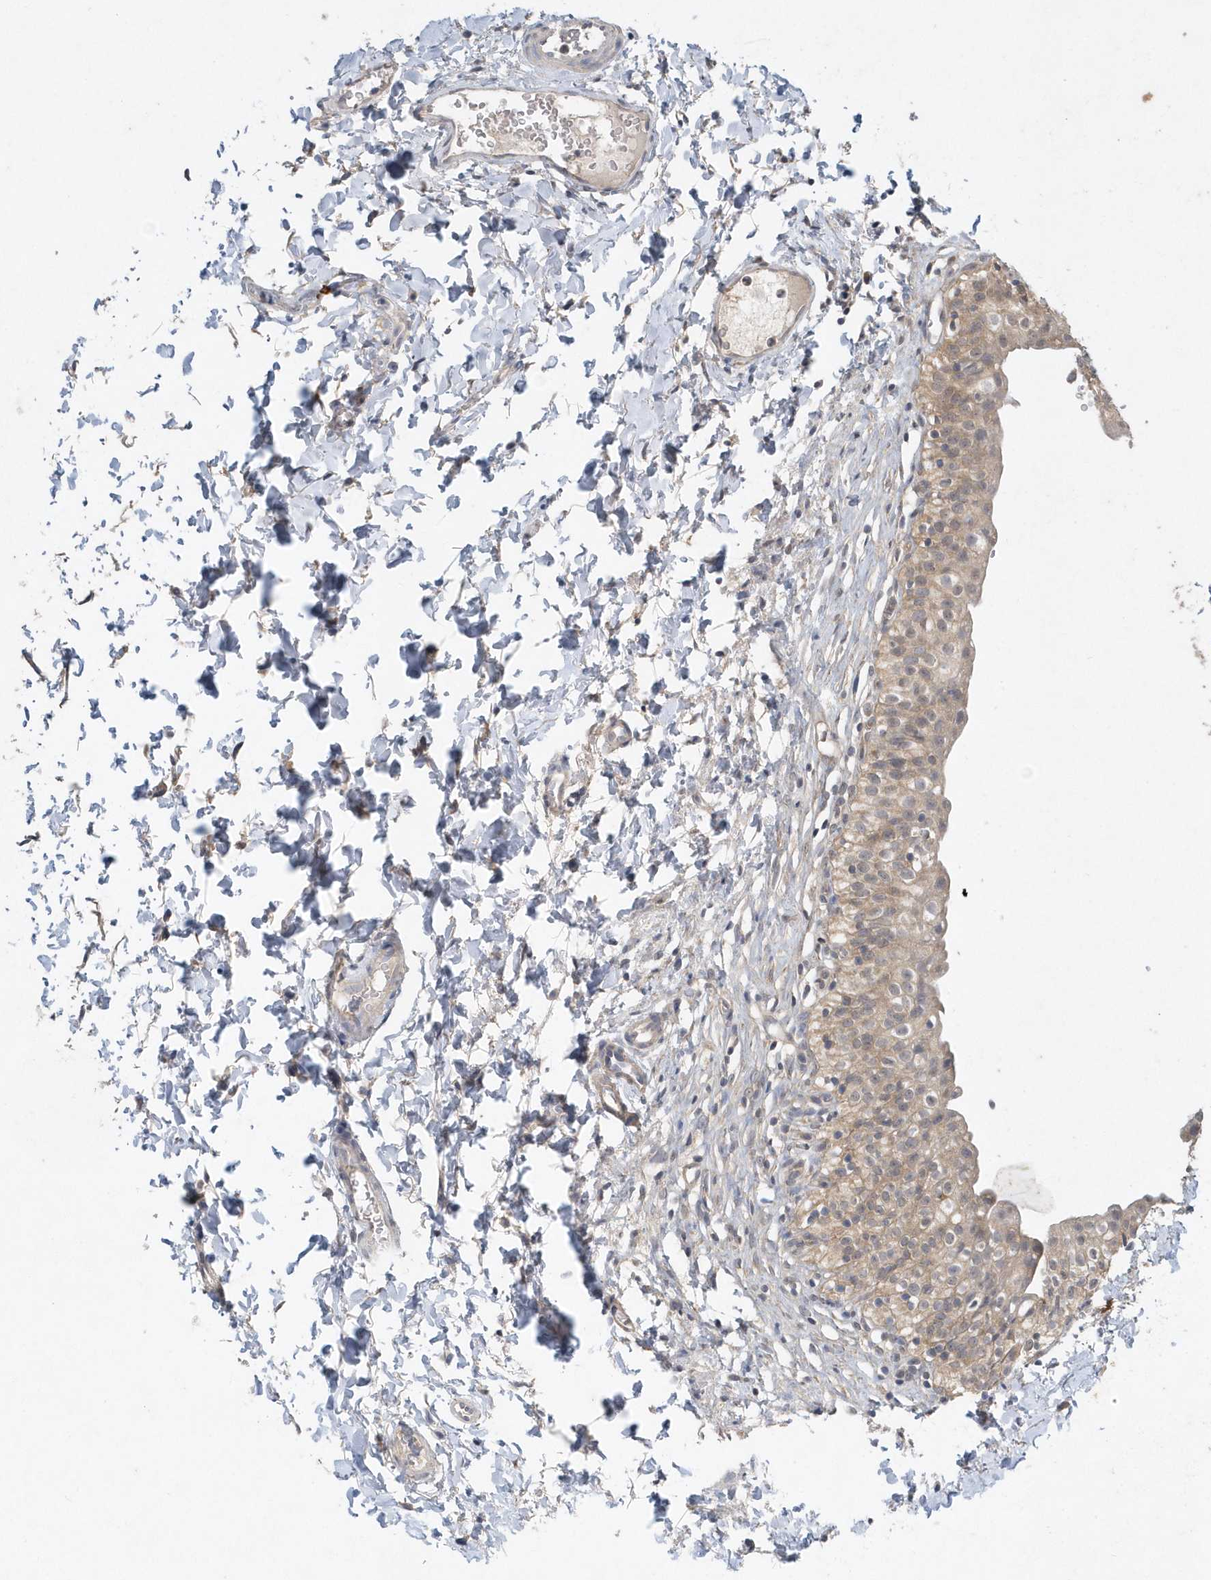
{"staining": {"intensity": "moderate", "quantity": ">75%", "location": "cytoplasmic/membranous"}, "tissue": "urinary bladder", "cell_type": "Urothelial cells", "image_type": "normal", "snomed": [{"axis": "morphology", "description": "Normal tissue, NOS"}, {"axis": "topography", "description": "Urinary bladder"}], "caption": "Immunohistochemical staining of benign human urinary bladder exhibits medium levels of moderate cytoplasmic/membranous staining in about >75% of urothelial cells.", "gene": "AKR7A2", "patient": {"sex": "male", "age": 55}}